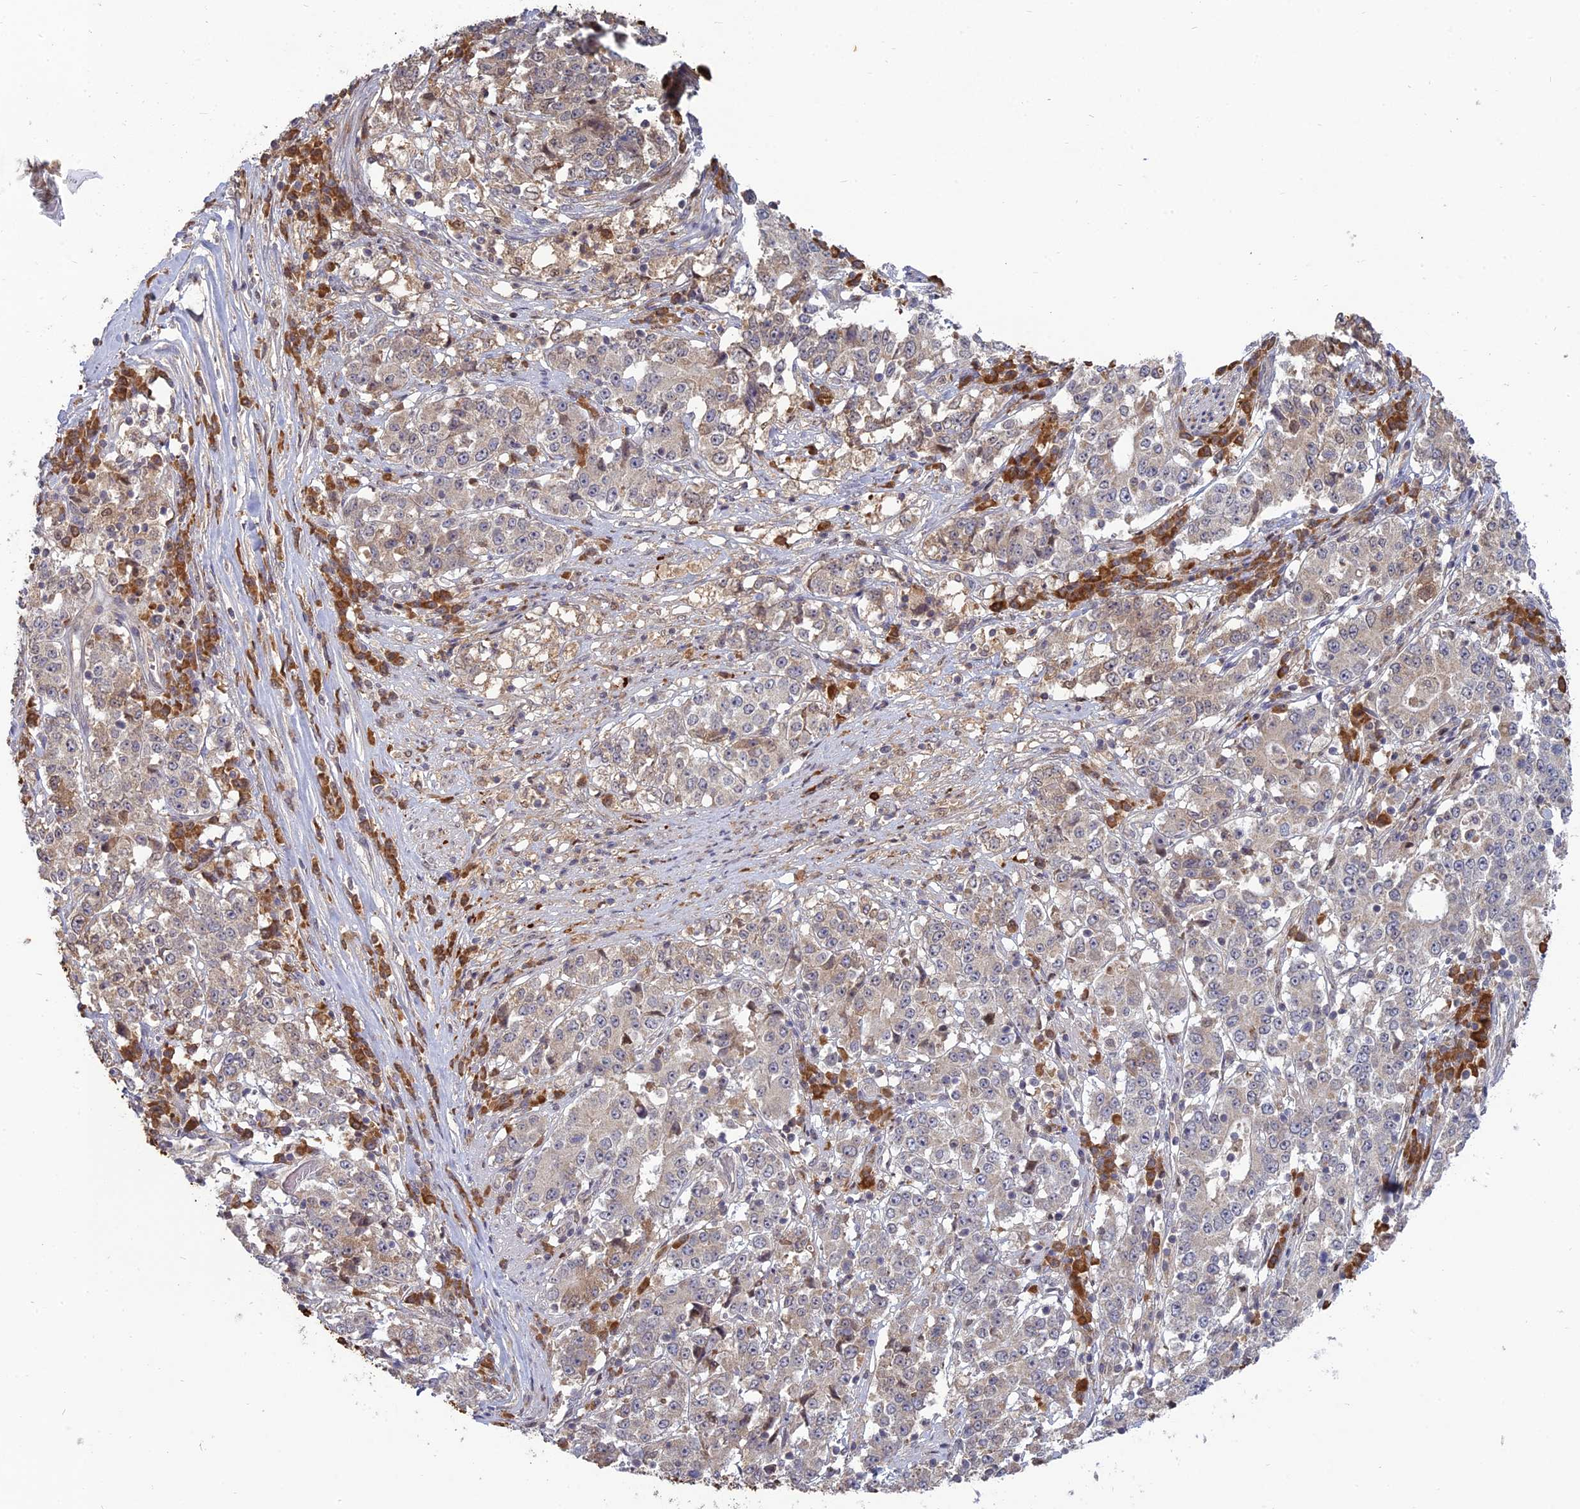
{"staining": {"intensity": "weak", "quantity": "25%-75%", "location": "cytoplasmic/membranous"}, "tissue": "stomach cancer", "cell_type": "Tumor cells", "image_type": "cancer", "snomed": [{"axis": "morphology", "description": "Adenocarcinoma, NOS"}, {"axis": "topography", "description": "Stomach"}], "caption": "Stomach cancer (adenocarcinoma) stained with DAB immunohistochemistry (IHC) demonstrates low levels of weak cytoplasmic/membranous expression in about 25%-75% of tumor cells. (Brightfield microscopy of DAB IHC at high magnification).", "gene": "TMEM208", "patient": {"sex": "male", "age": 59}}